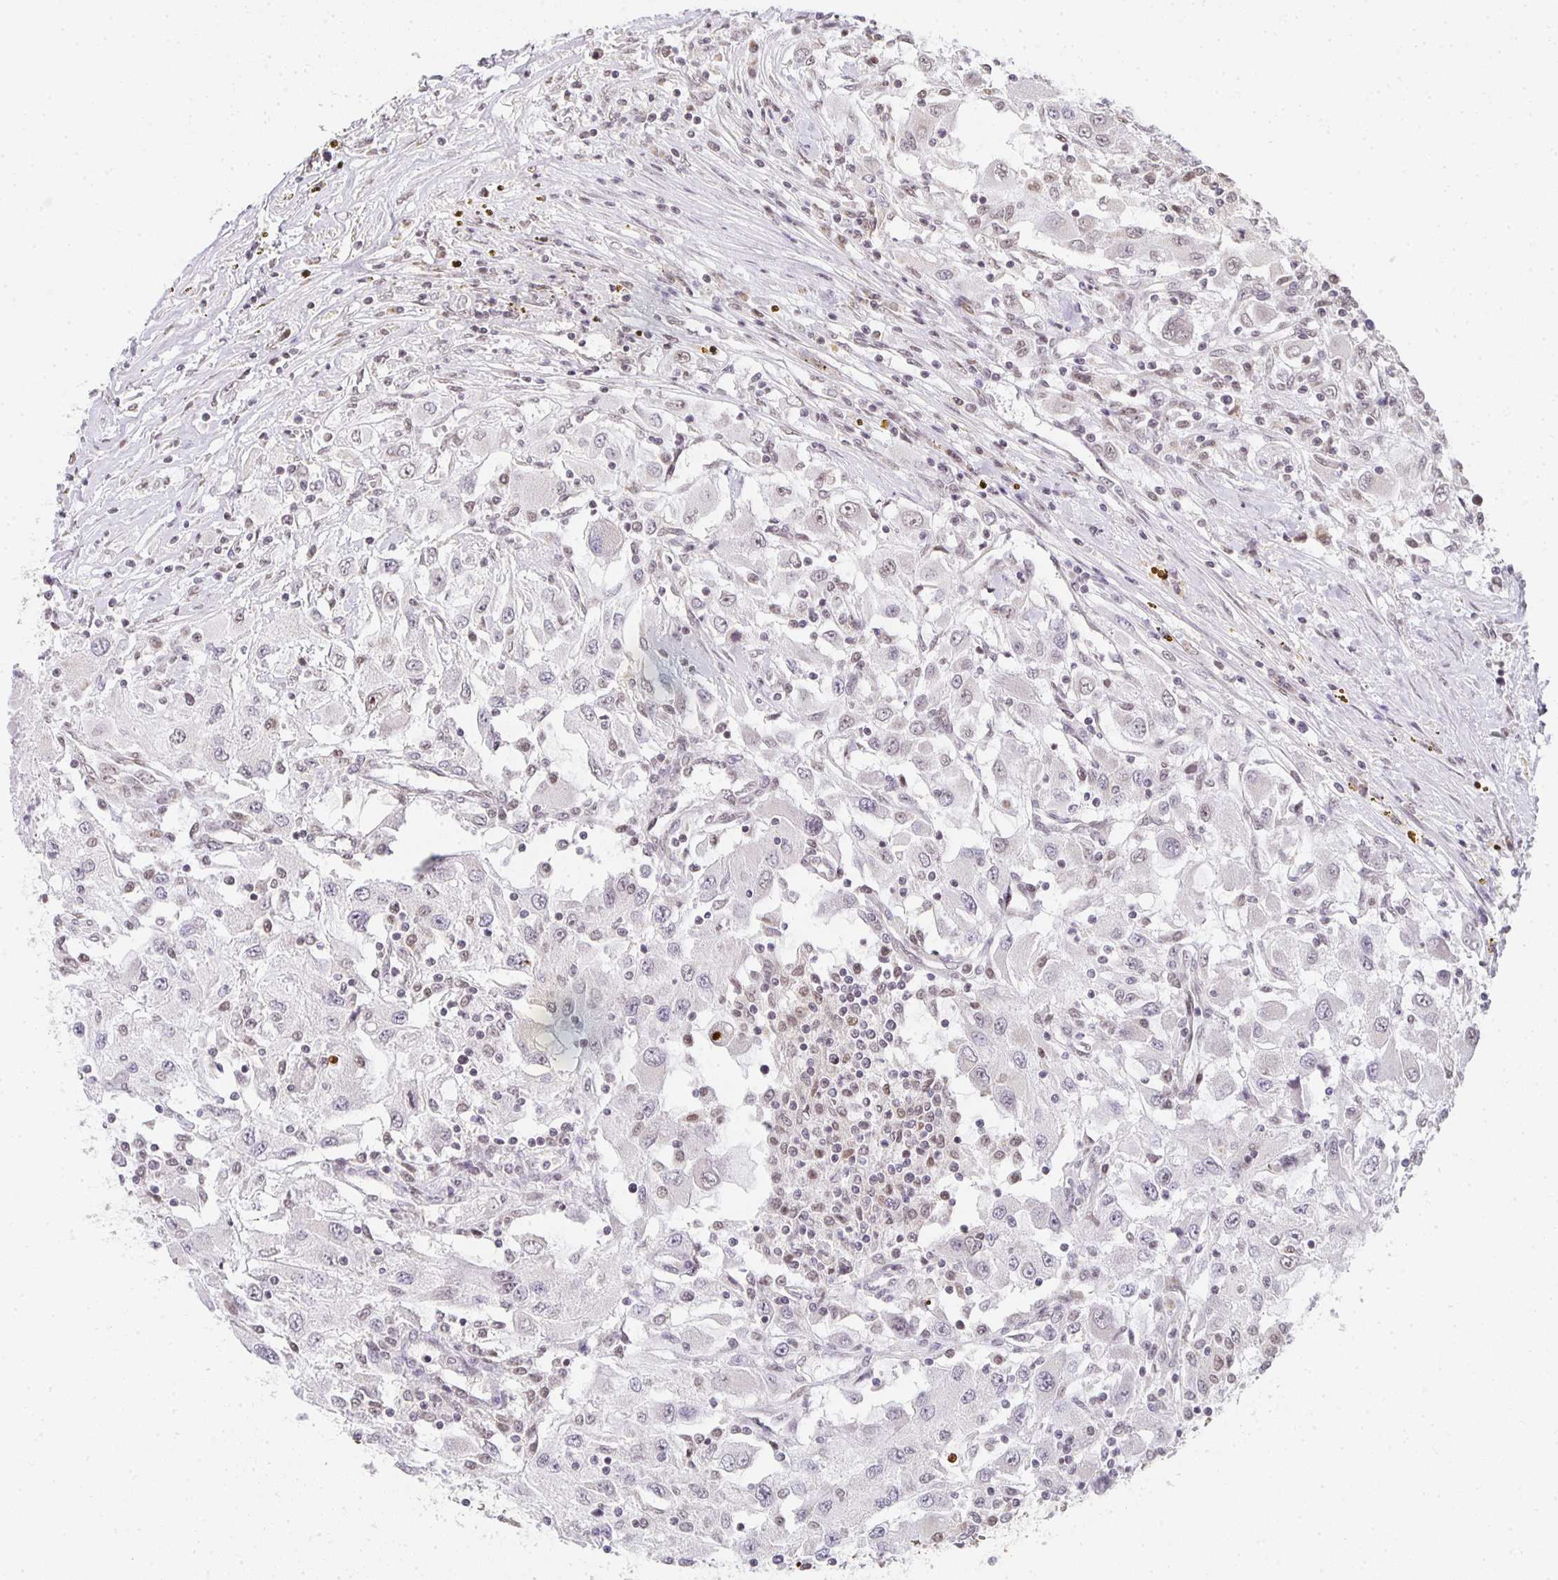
{"staining": {"intensity": "weak", "quantity": "<25%", "location": "nuclear"}, "tissue": "renal cancer", "cell_type": "Tumor cells", "image_type": "cancer", "snomed": [{"axis": "morphology", "description": "Adenocarcinoma, NOS"}, {"axis": "topography", "description": "Kidney"}], "caption": "Adenocarcinoma (renal) was stained to show a protein in brown. There is no significant expression in tumor cells.", "gene": "SMARCA2", "patient": {"sex": "female", "age": 67}}